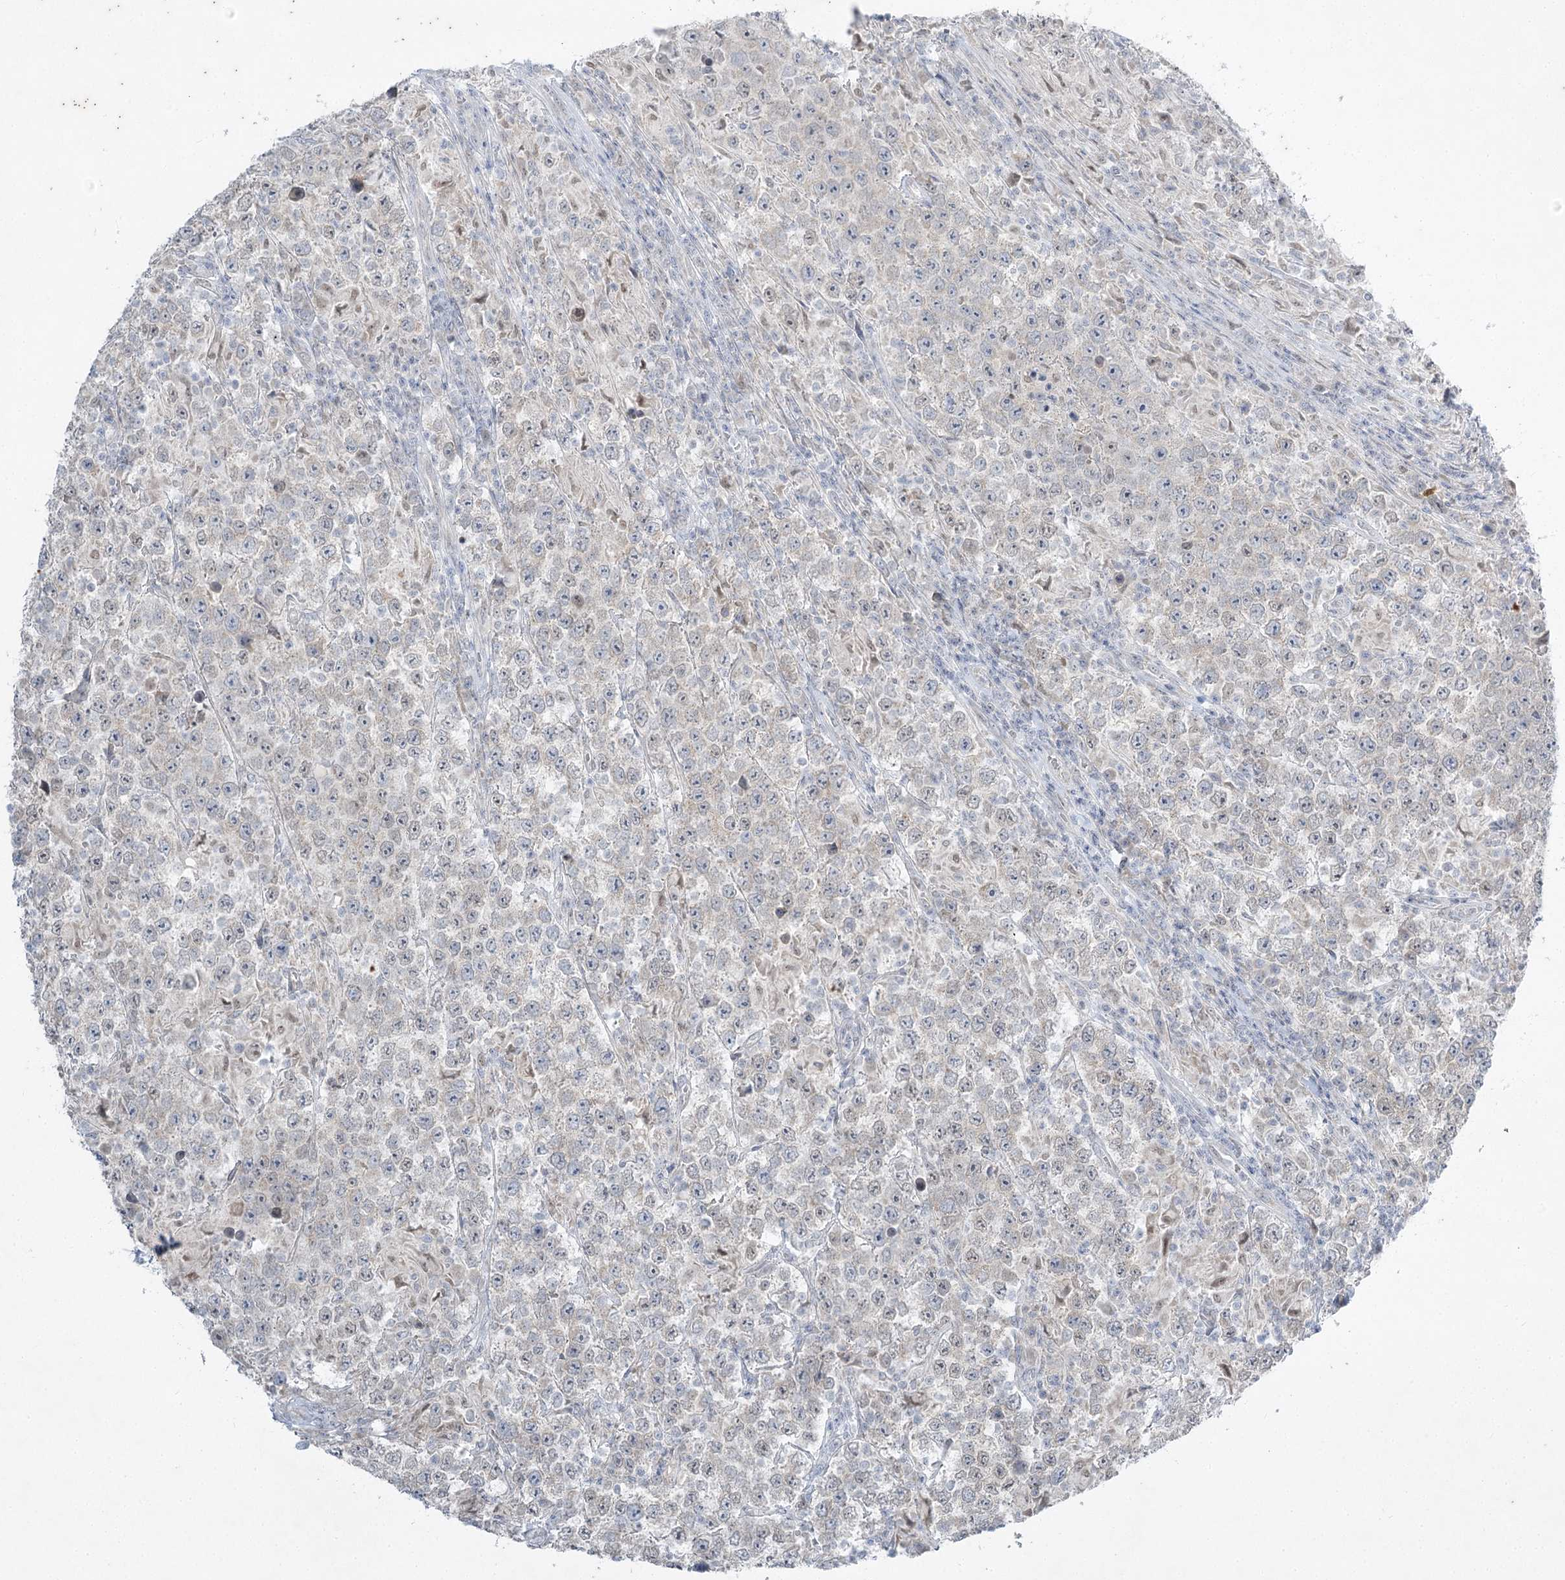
{"staining": {"intensity": "negative", "quantity": "none", "location": "none"}, "tissue": "testis cancer", "cell_type": "Tumor cells", "image_type": "cancer", "snomed": [{"axis": "morphology", "description": "Normal tissue, NOS"}, {"axis": "morphology", "description": "Urothelial carcinoma, High grade"}, {"axis": "morphology", "description": "Seminoma, NOS"}, {"axis": "morphology", "description": "Carcinoma, Embryonal, NOS"}, {"axis": "topography", "description": "Urinary bladder"}, {"axis": "topography", "description": "Testis"}], "caption": "Human high-grade urothelial carcinoma (testis) stained for a protein using immunohistochemistry (IHC) shows no expression in tumor cells.", "gene": "ABITRAM", "patient": {"sex": "male", "age": 41}}